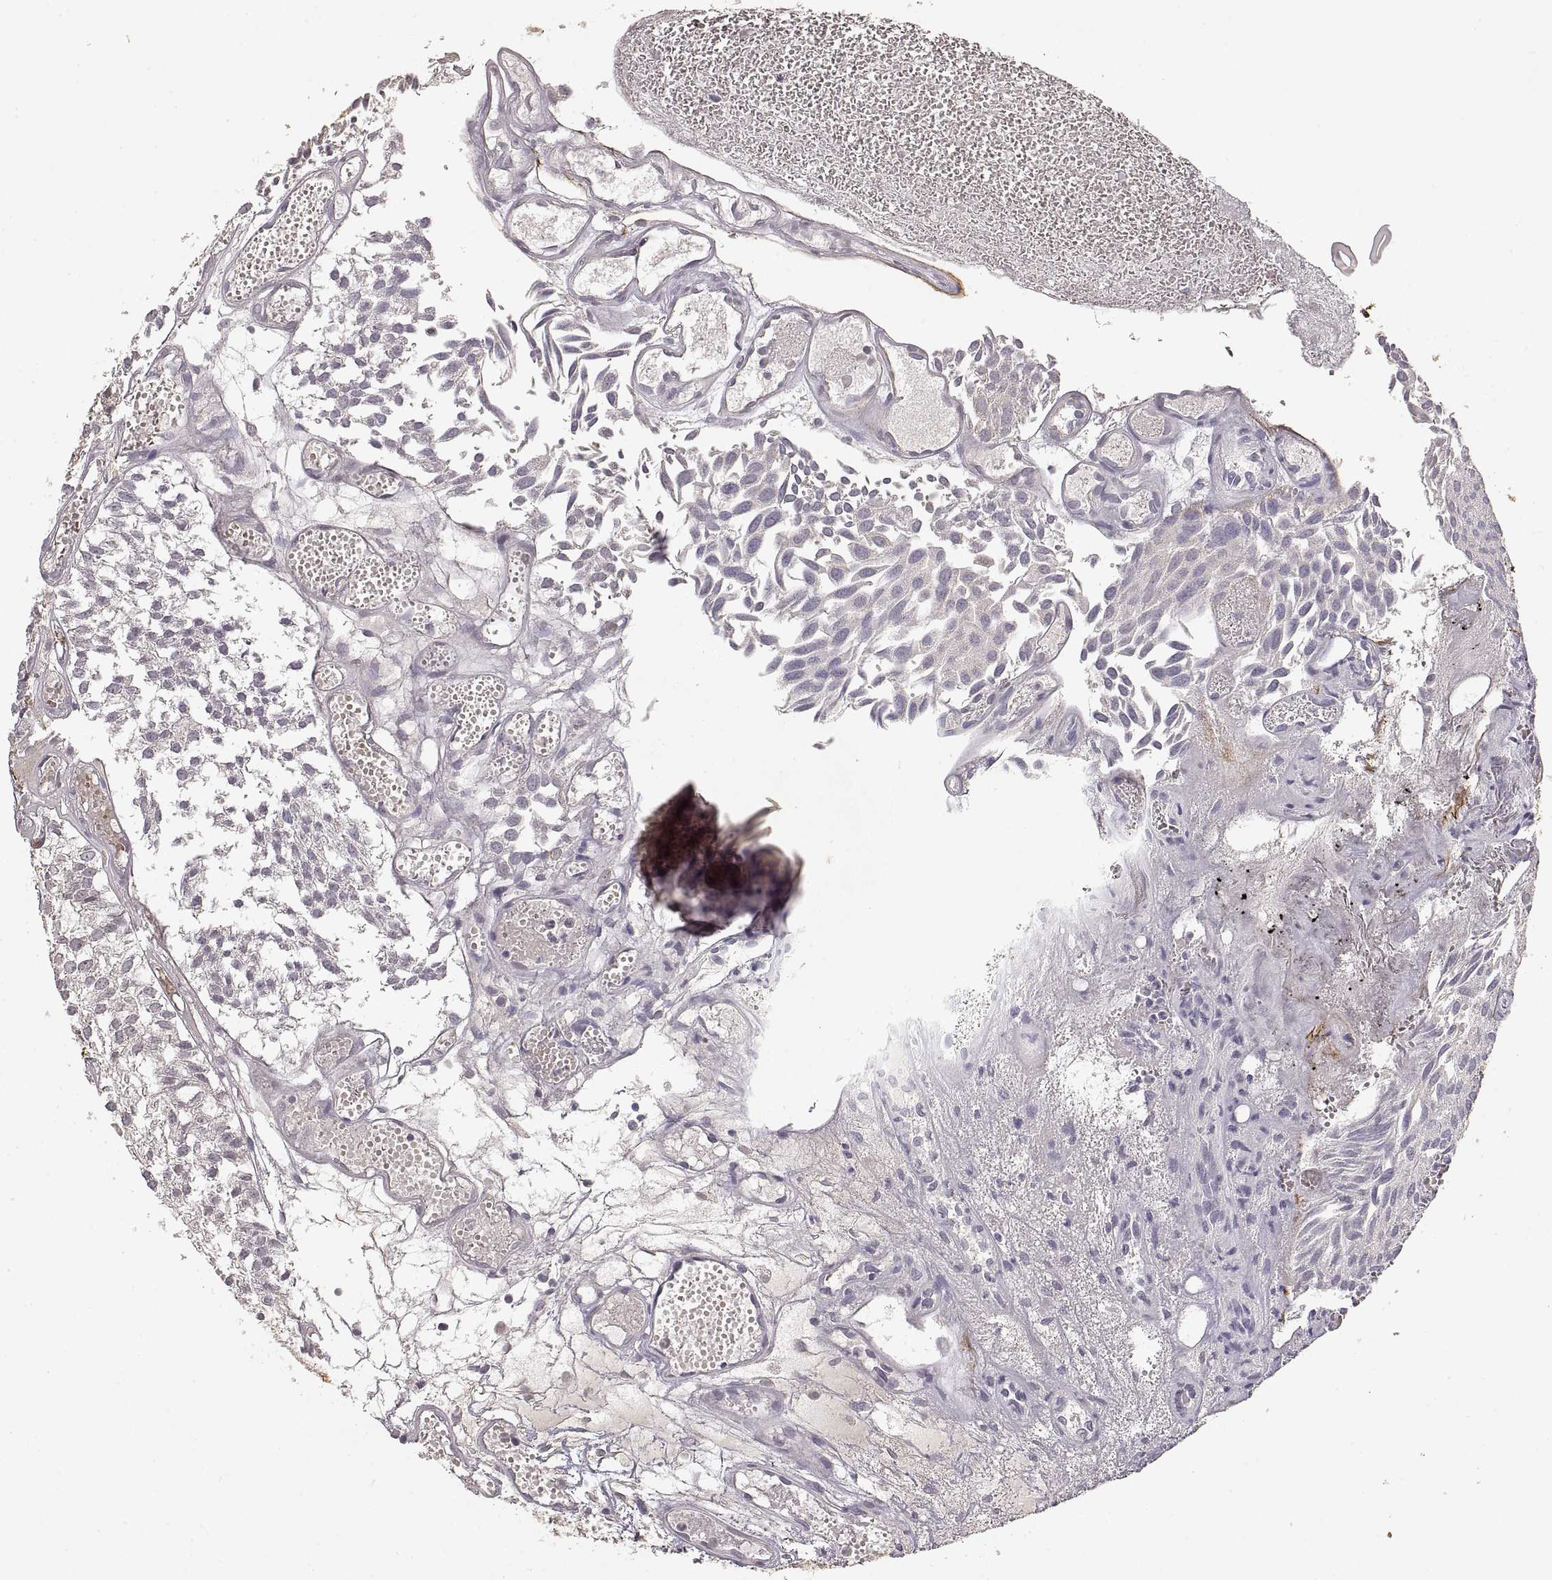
{"staining": {"intensity": "negative", "quantity": "none", "location": "none"}, "tissue": "urothelial cancer", "cell_type": "Tumor cells", "image_type": "cancer", "snomed": [{"axis": "morphology", "description": "Urothelial carcinoma, Low grade"}, {"axis": "topography", "description": "Urinary bladder"}], "caption": "The histopathology image exhibits no staining of tumor cells in urothelial cancer.", "gene": "LAMC2", "patient": {"sex": "male", "age": 79}}